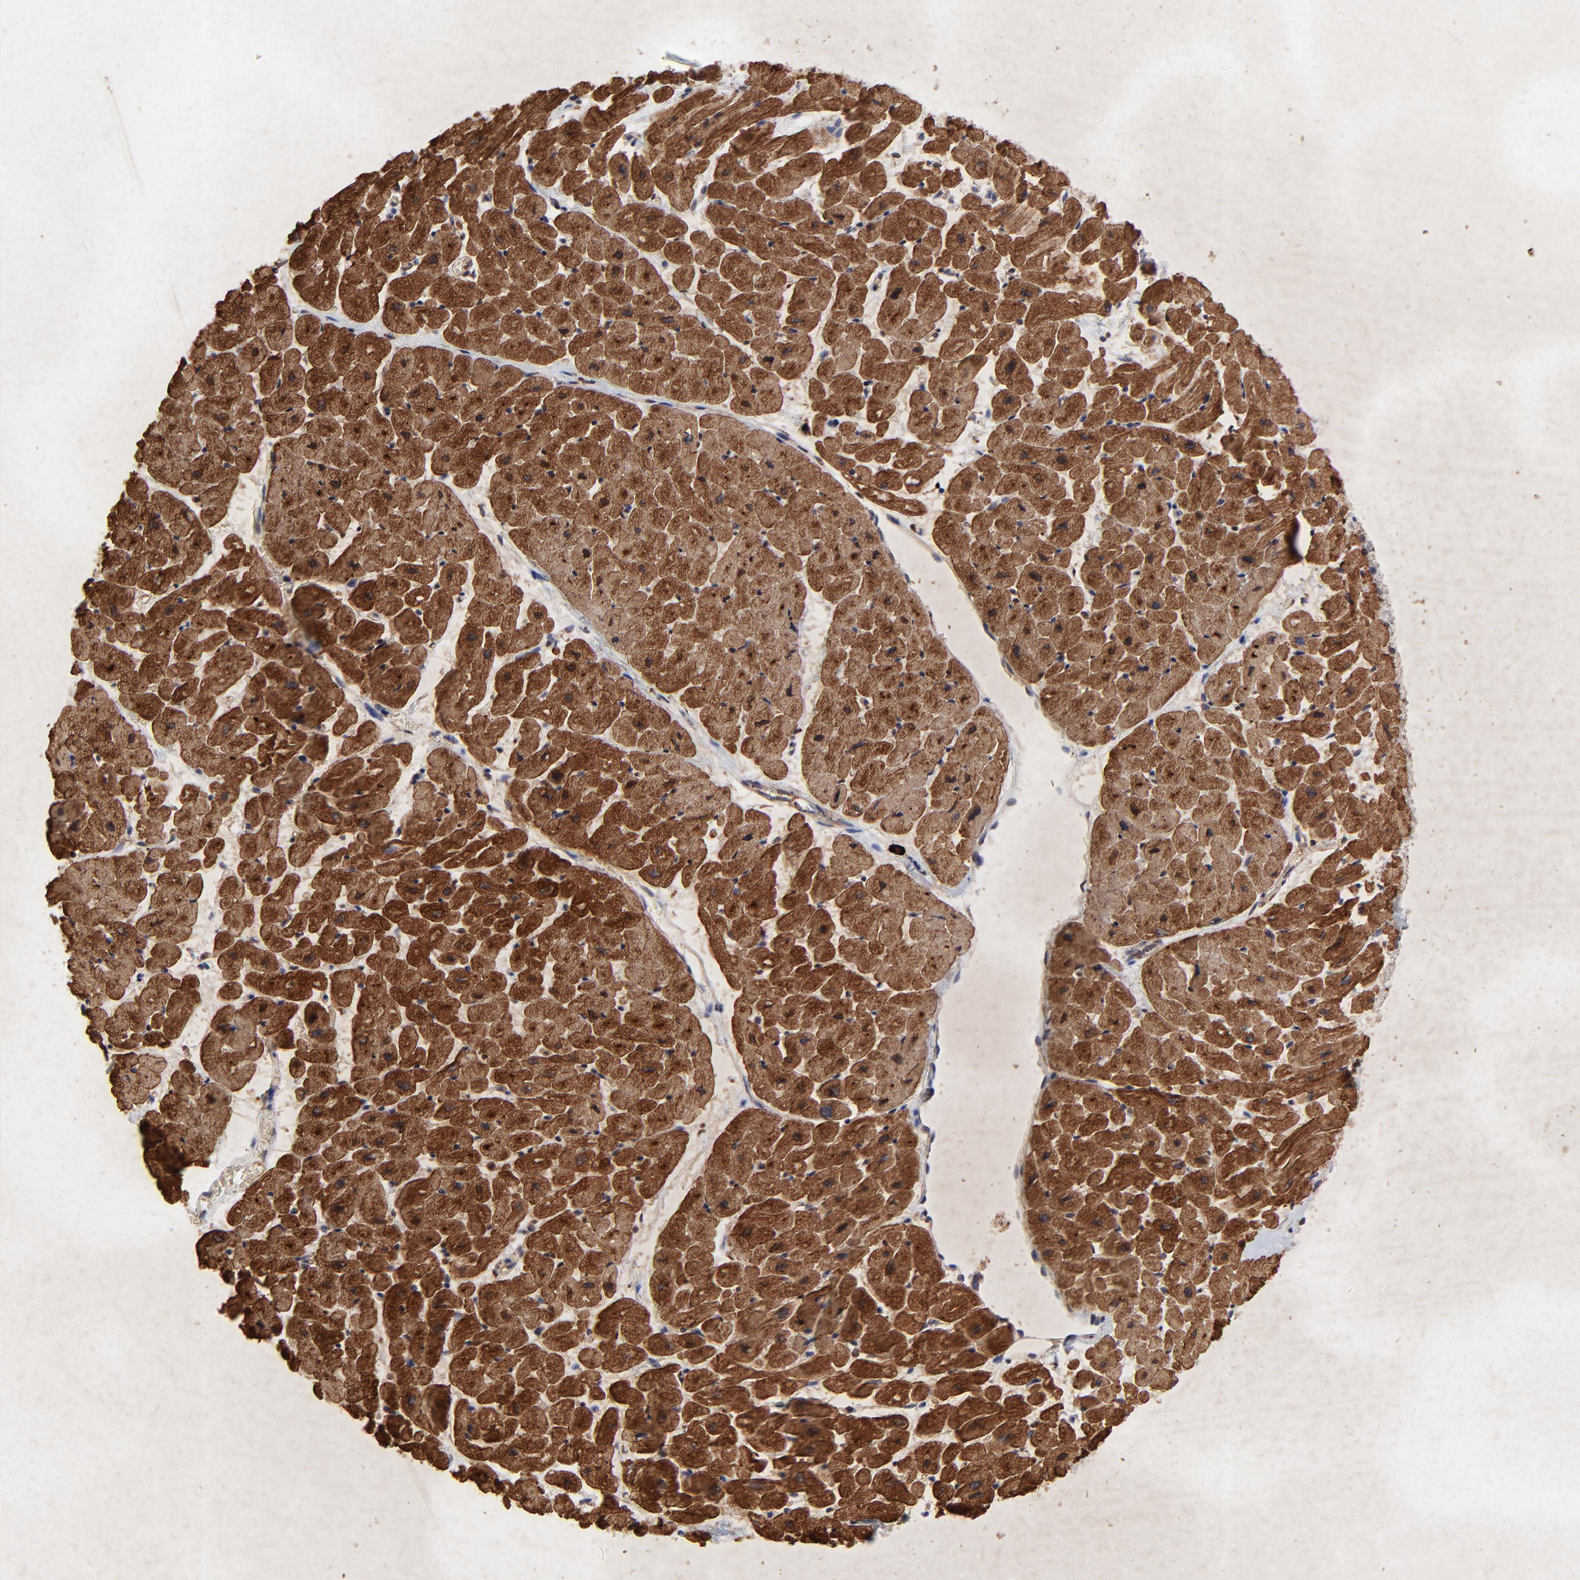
{"staining": {"intensity": "strong", "quantity": ">75%", "location": "cytoplasmic/membranous"}, "tissue": "heart muscle", "cell_type": "Cardiomyocytes", "image_type": "normal", "snomed": [{"axis": "morphology", "description": "Normal tissue, NOS"}, {"axis": "topography", "description": "Heart"}], "caption": "This photomicrograph shows benign heart muscle stained with immunohistochemistry (IHC) to label a protein in brown. The cytoplasmic/membranous of cardiomyocytes show strong positivity for the protein. Nuclei are counter-stained blue.", "gene": "SULF2", "patient": {"sex": "male", "age": 45}}